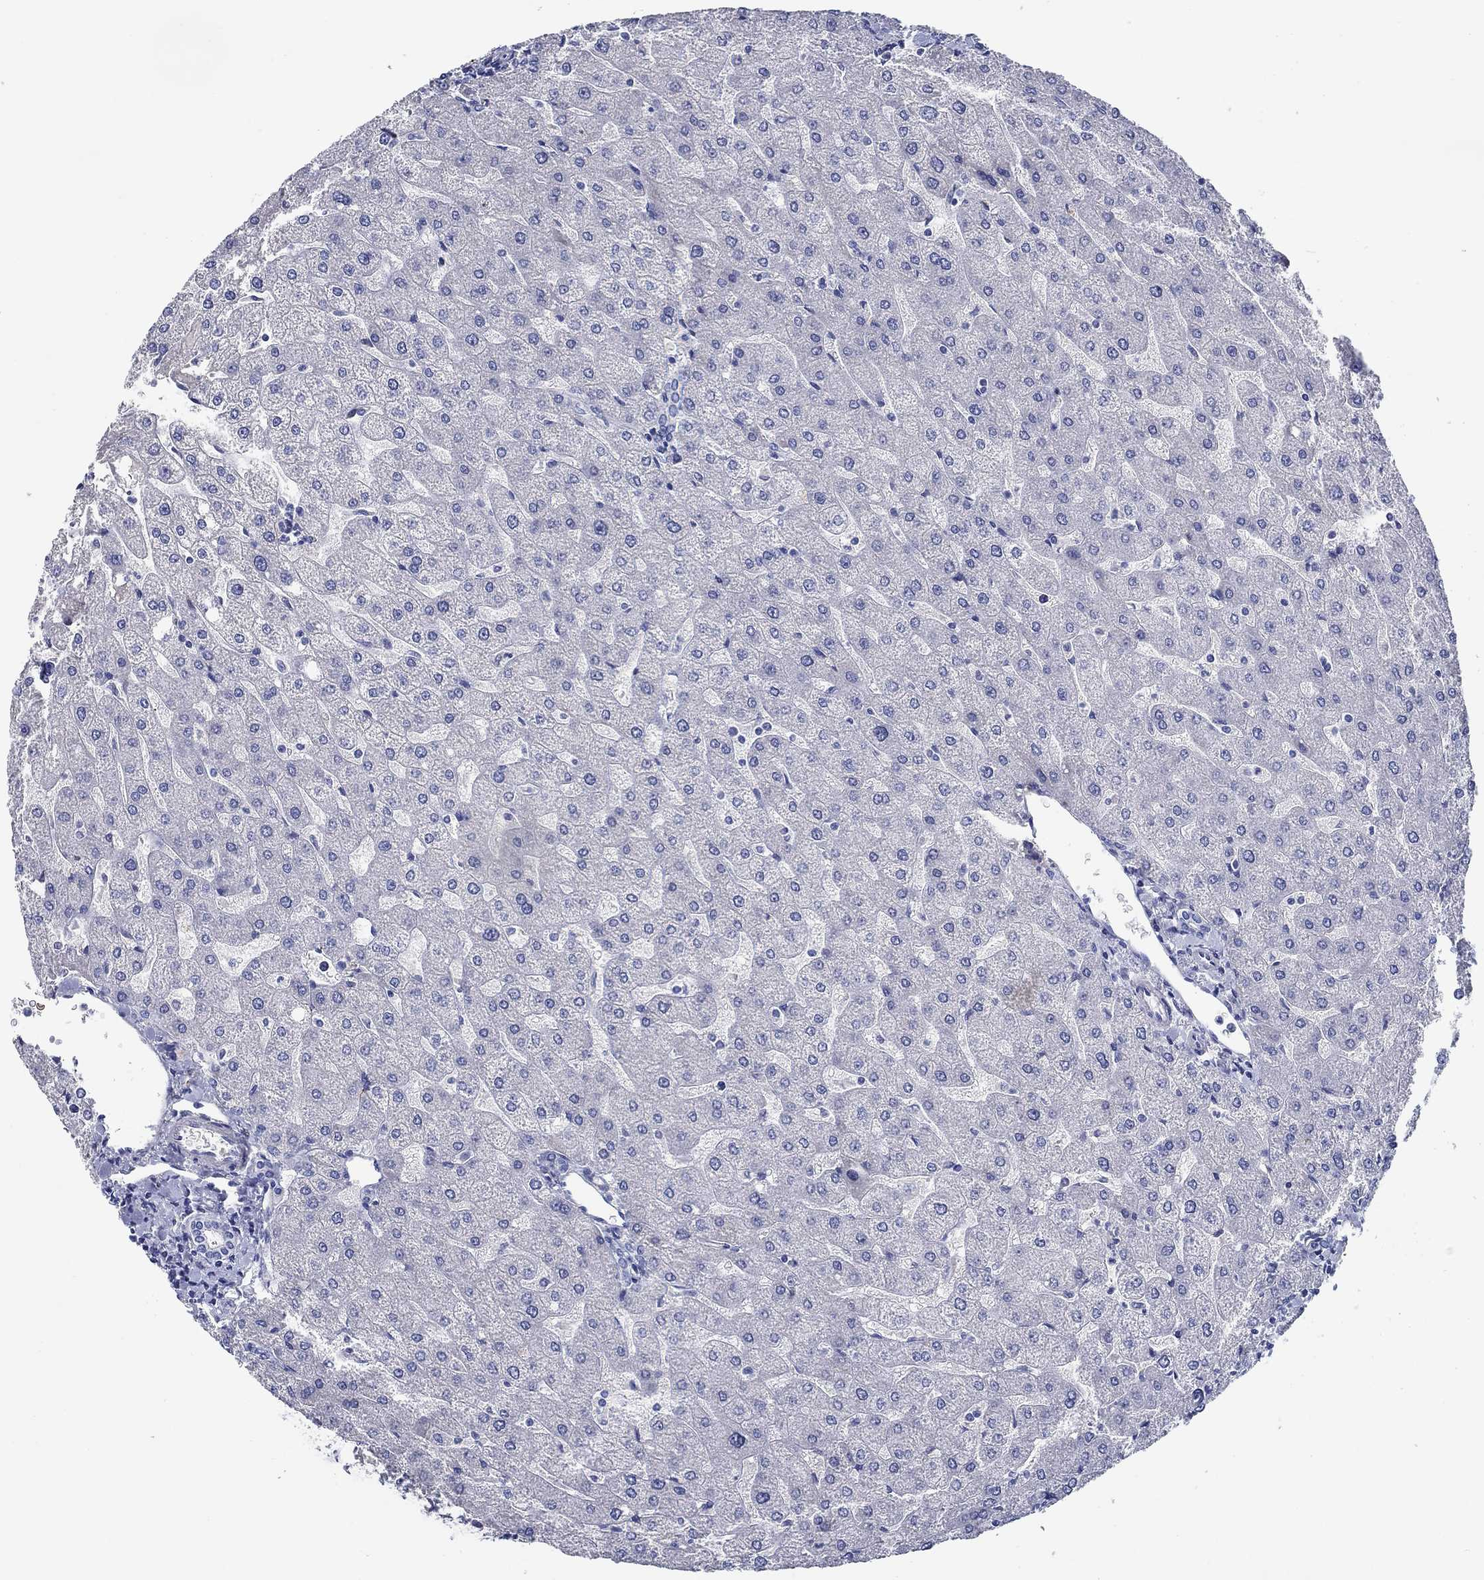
{"staining": {"intensity": "negative", "quantity": "none", "location": "none"}, "tissue": "liver", "cell_type": "Cholangiocytes", "image_type": "normal", "snomed": [{"axis": "morphology", "description": "Normal tissue, NOS"}, {"axis": "topography", "description": "Liver"}], "caption": "An immunohistochemistry photomicrograph of normal liver is shown. There is no staining in cholangiocytes of liver. (IHC, brightfield microscopy, high magnification).", "gene": "MC2R", "patient": {"sex": "male", "age": 67}}